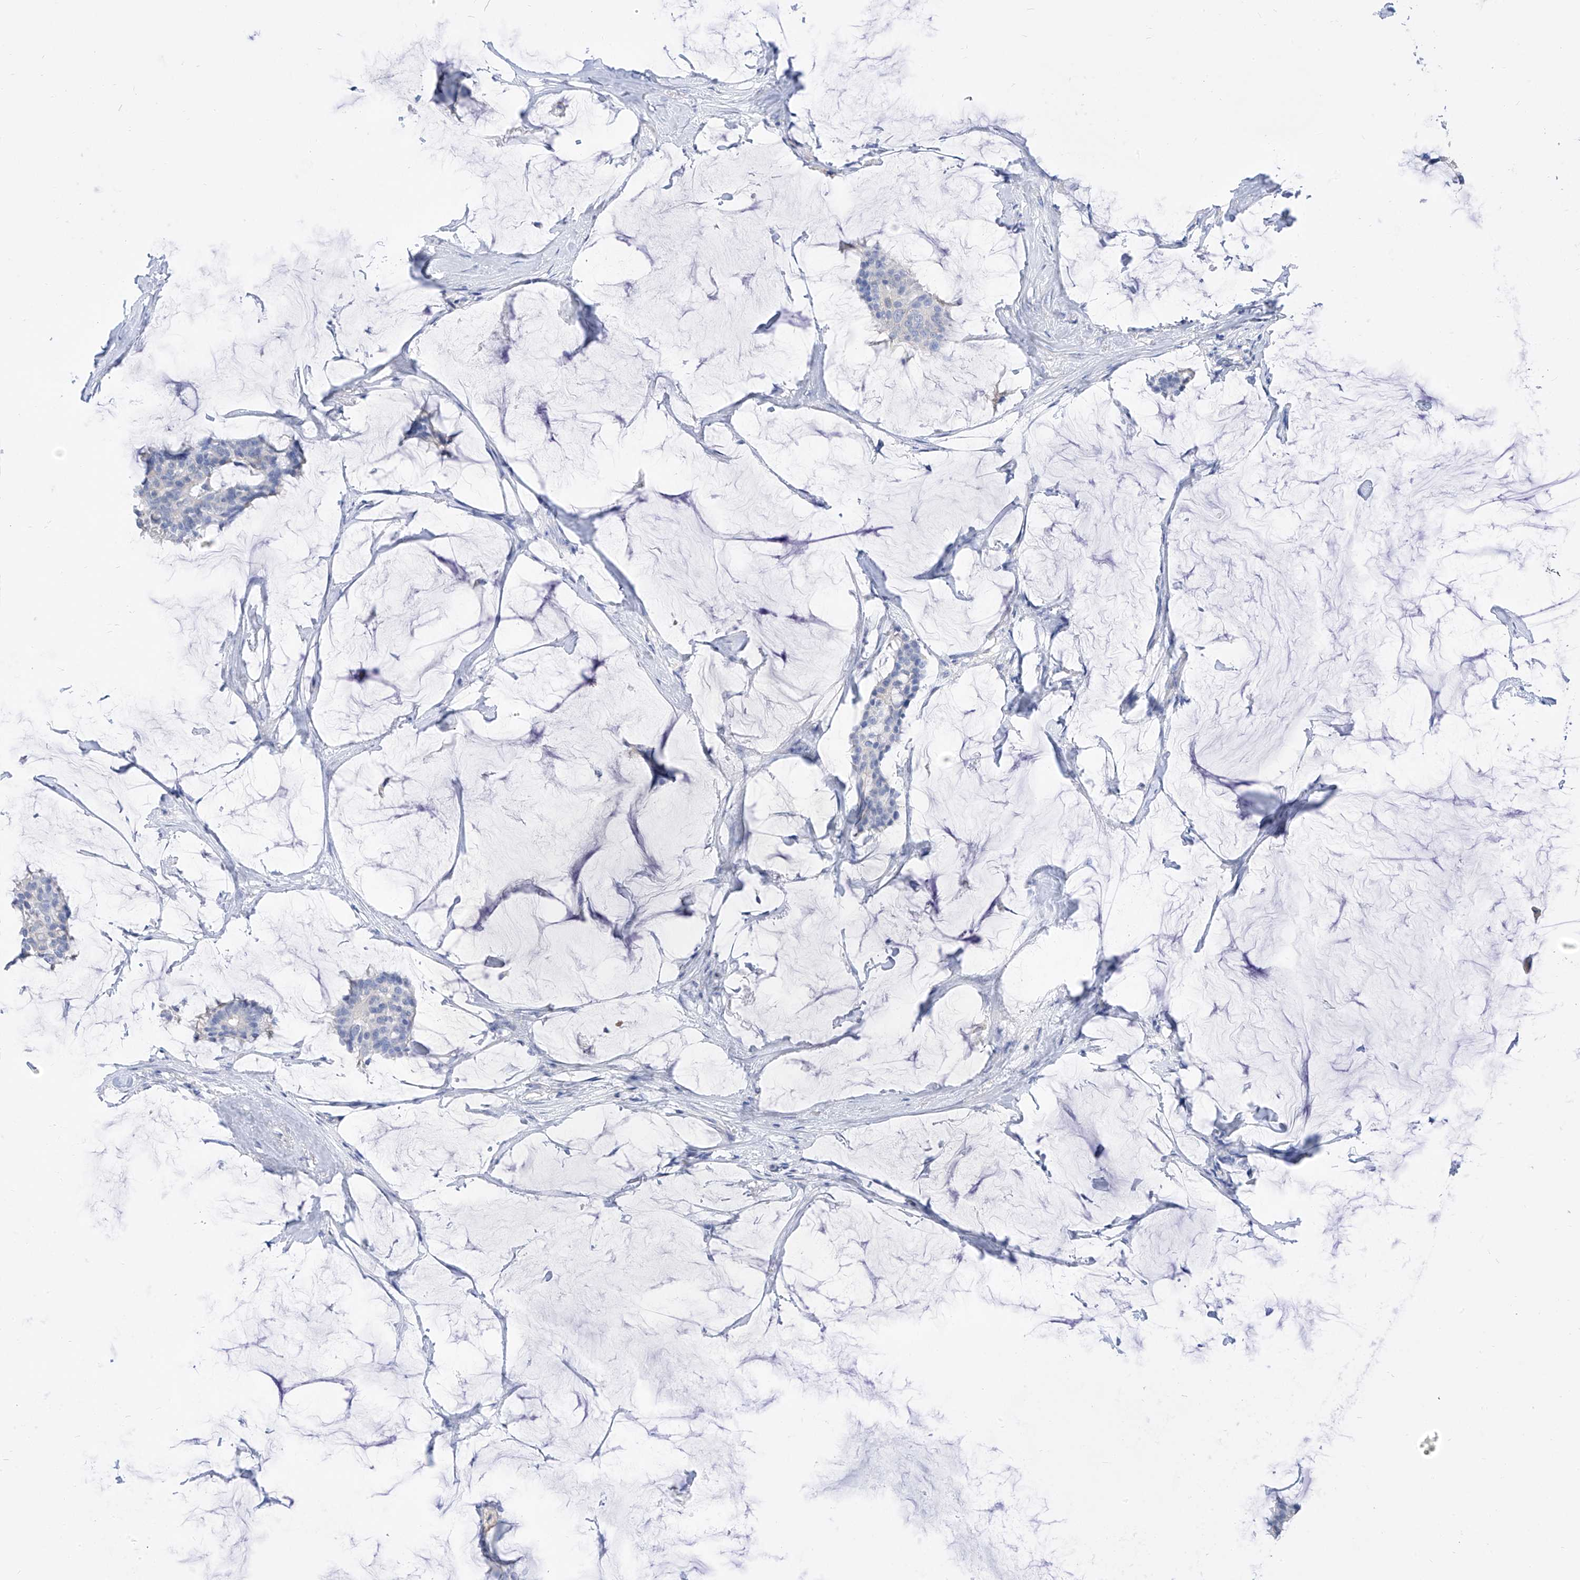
{"staining": {"intensity": "negative", "quantity": "none", "location": "none"}, "tissue": "breast cancer", "cell_type": "Tumor cells", "image_type": "cancer", "snomed": [{"axis": "morphology", "description": "Duct carcinoma"}, {"axis": "topography", "description": "Breast"}], "caption": "Immunohistochemistry (IHC) micrograph of human intraductal carcinoma (breast) stained for a protein (brown), which demonstrates no staining in tumor cells.", "gene": "ZZEF1", "patient": {"sex": "female", "age": 93}}